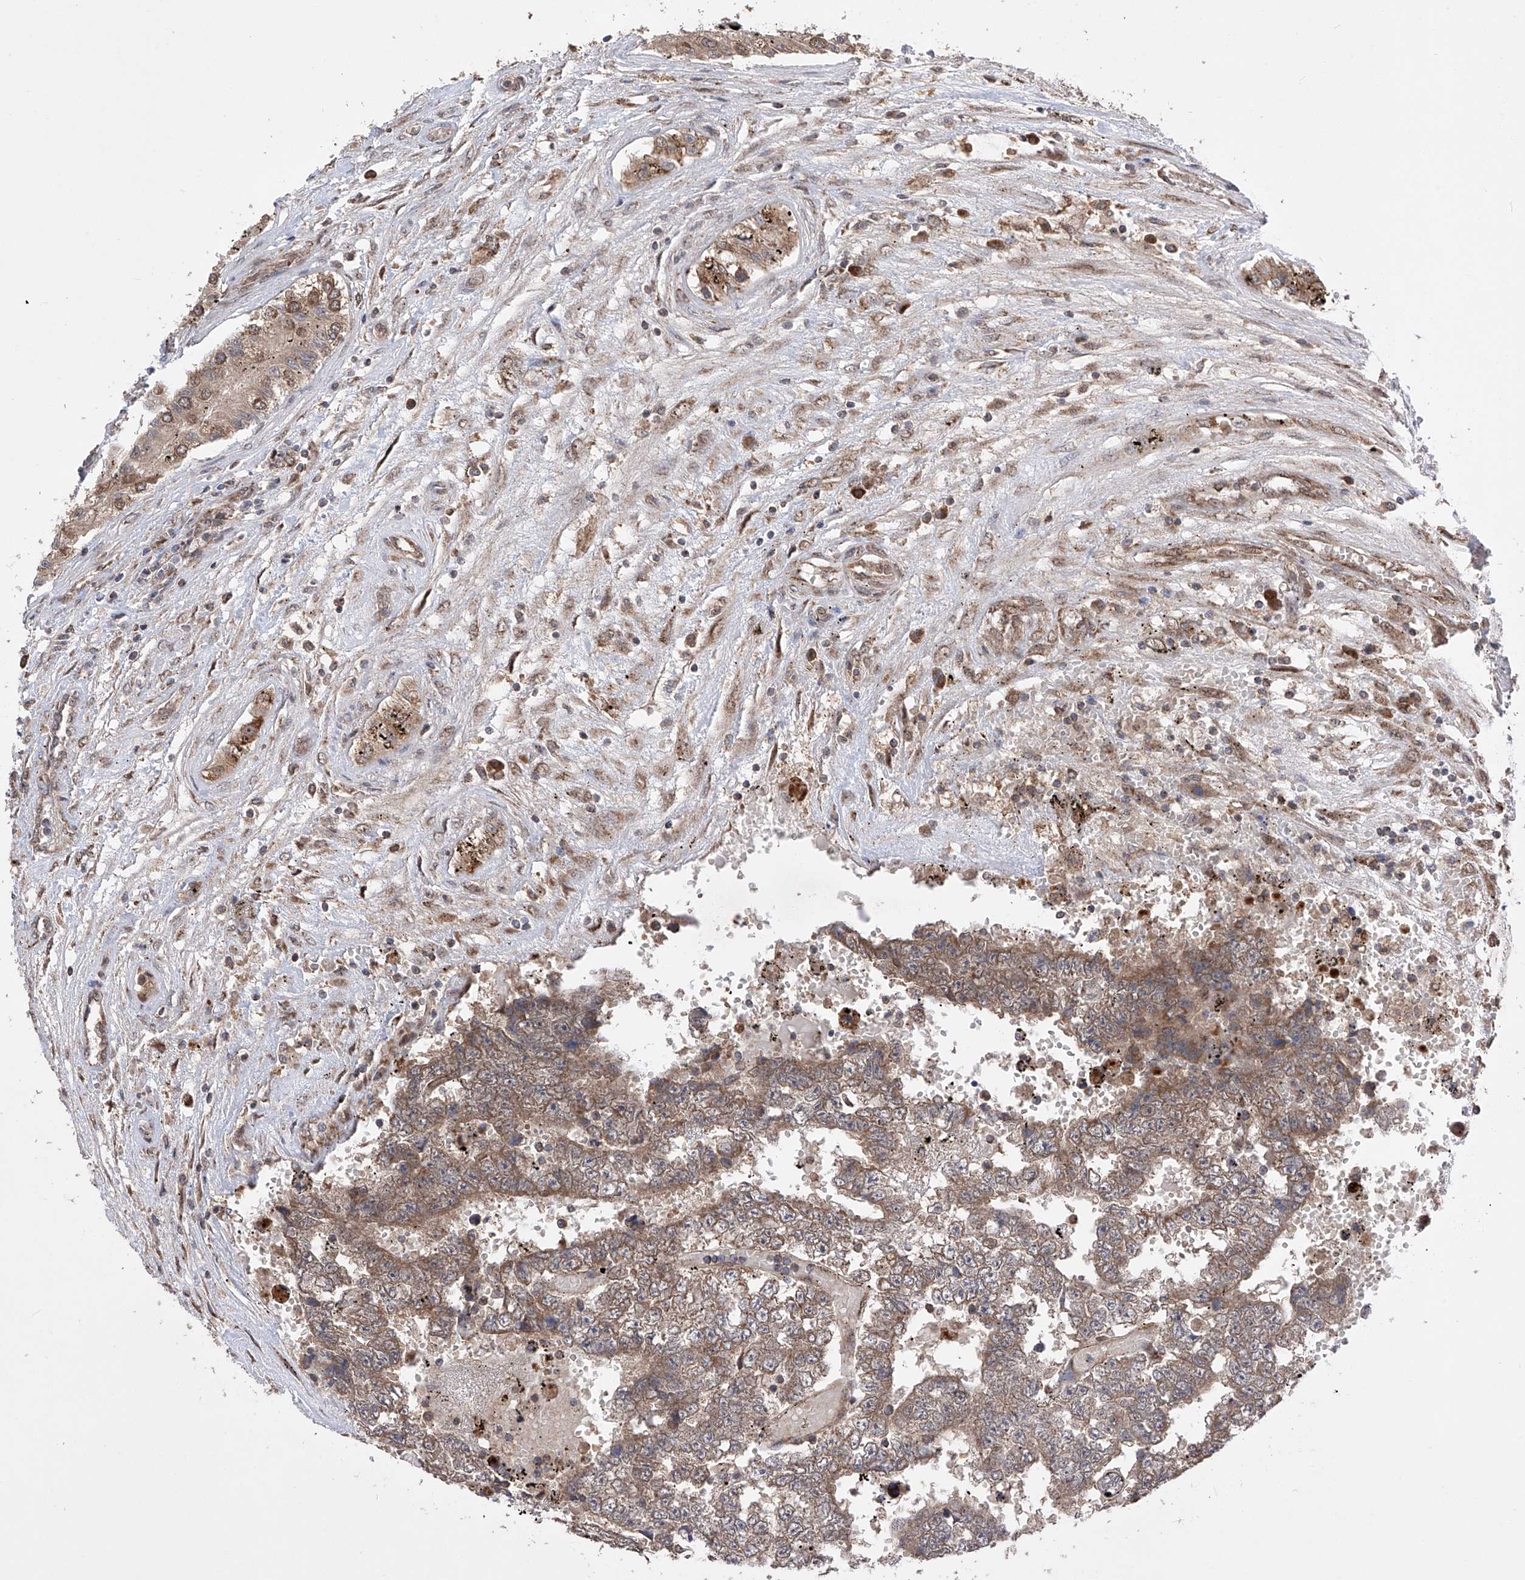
{"staining": {"intensity": "moderate", "quantity": ">75%", "location": "cytoplasmic/membranous"}, "tissue": "testis cancer", "cell_type": "Tumor cells", "image_type": "cancer", "snomed": [{"axis": "morphology", "description": "Carcinoma, Embryonal, NOS"}, {"axis": "topography", "description": "Testis"}], "caption": "The histopathology image exhibits staining of testis cancer, revealing moderate cytoplasmic/membranous protein expression (brown color) within tumor cells.", "gene": "SDHAF4", "patient": {"sex": "male", "age": 25}}